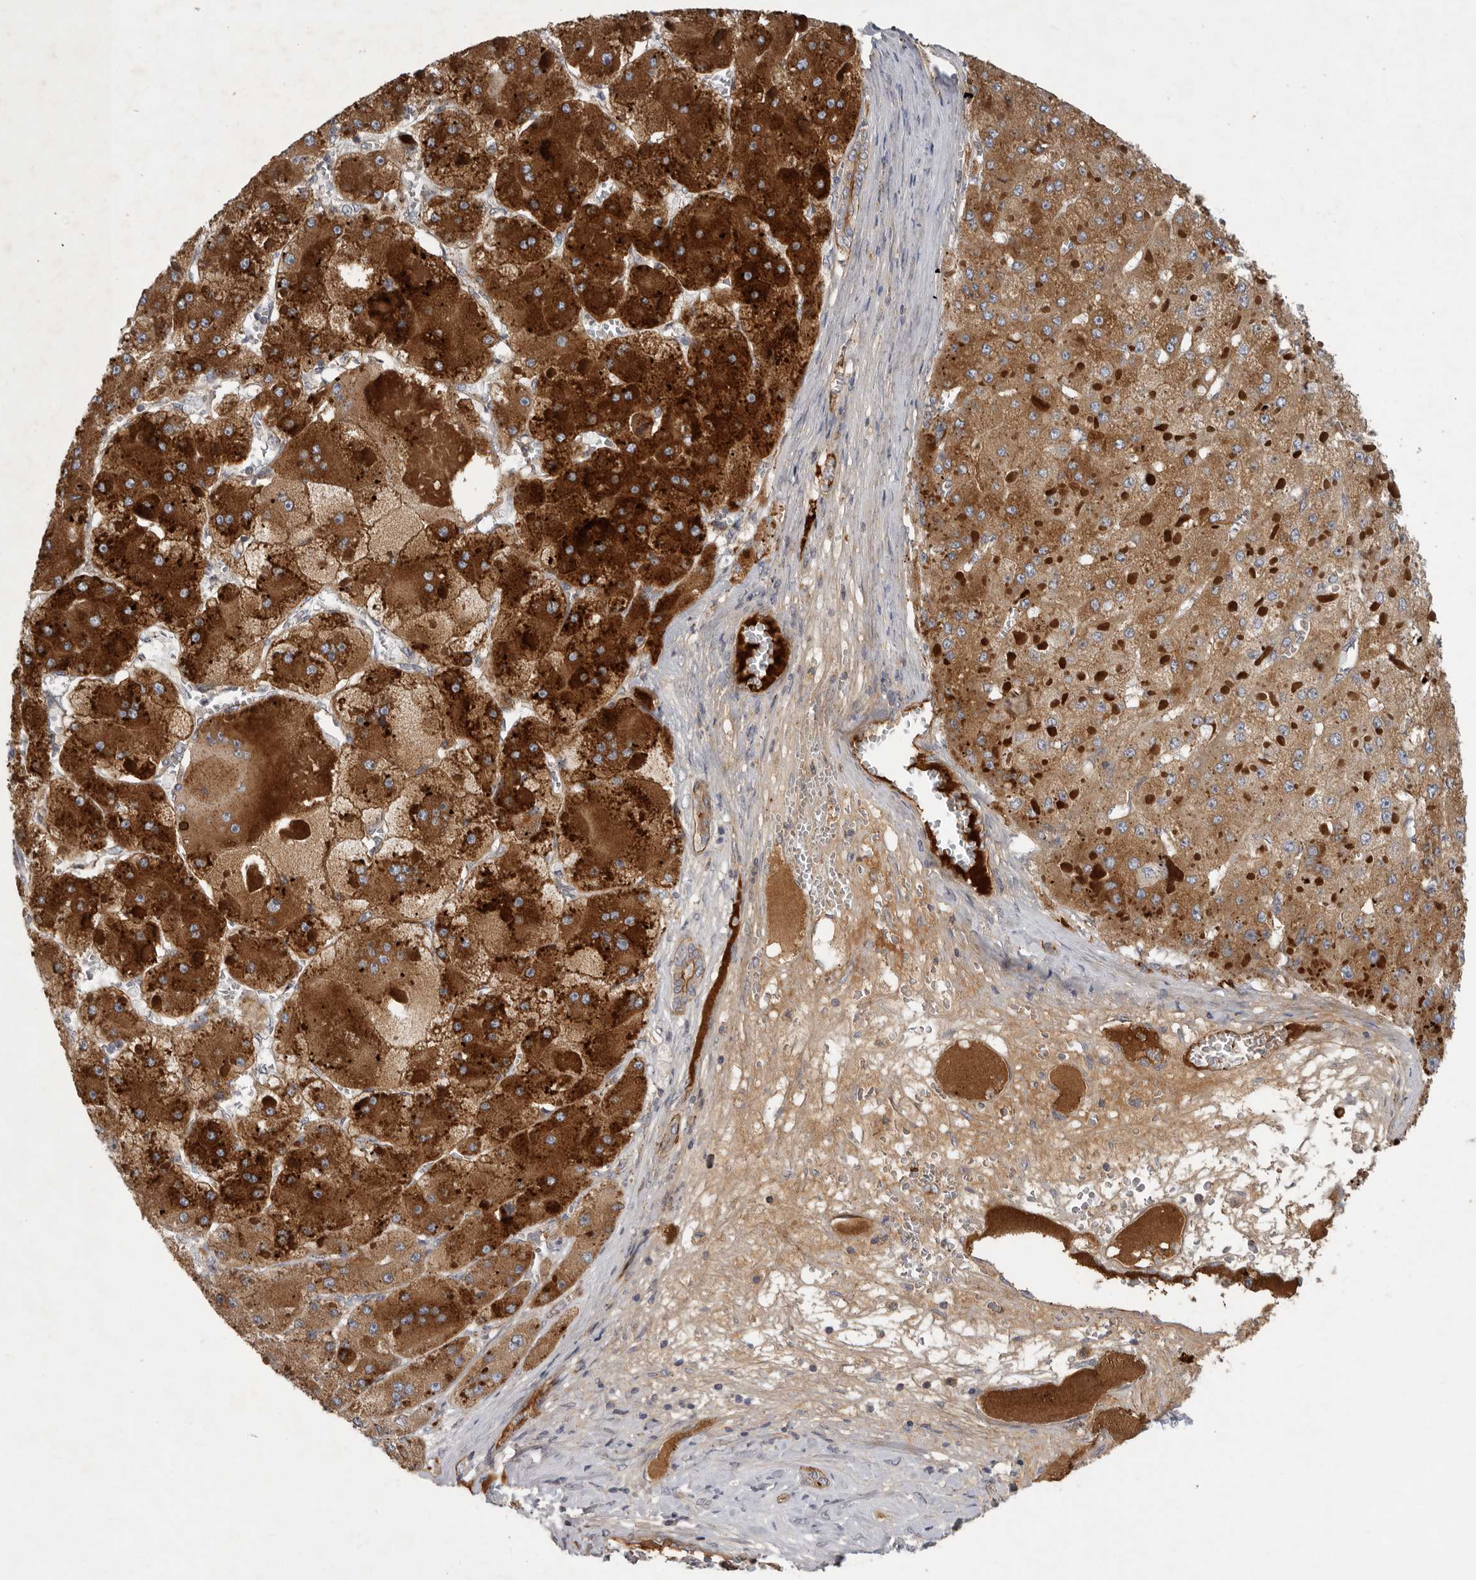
{"staining": {"intensity": "strong", "quantity": "25%-75%", "location": "cytoplasmic/membranous"}, "tissue": "liver cancer", "cell_type": "Tumor cells", "image_type": "cancer", "snomed": [{"axis": "morphology", "description": "Carcinoma, Hepatocellular, NOS"}, {"axis": "topography", "description": "Liver"}], "caption": "Strong cytoplasmic/membranous expression is identified in approximately 25%-75% of tumor cells in liver cancer (hepatocellular carcinoma).", "gene": "MLPH", "patient": {"sex": "female", "age": 73}}